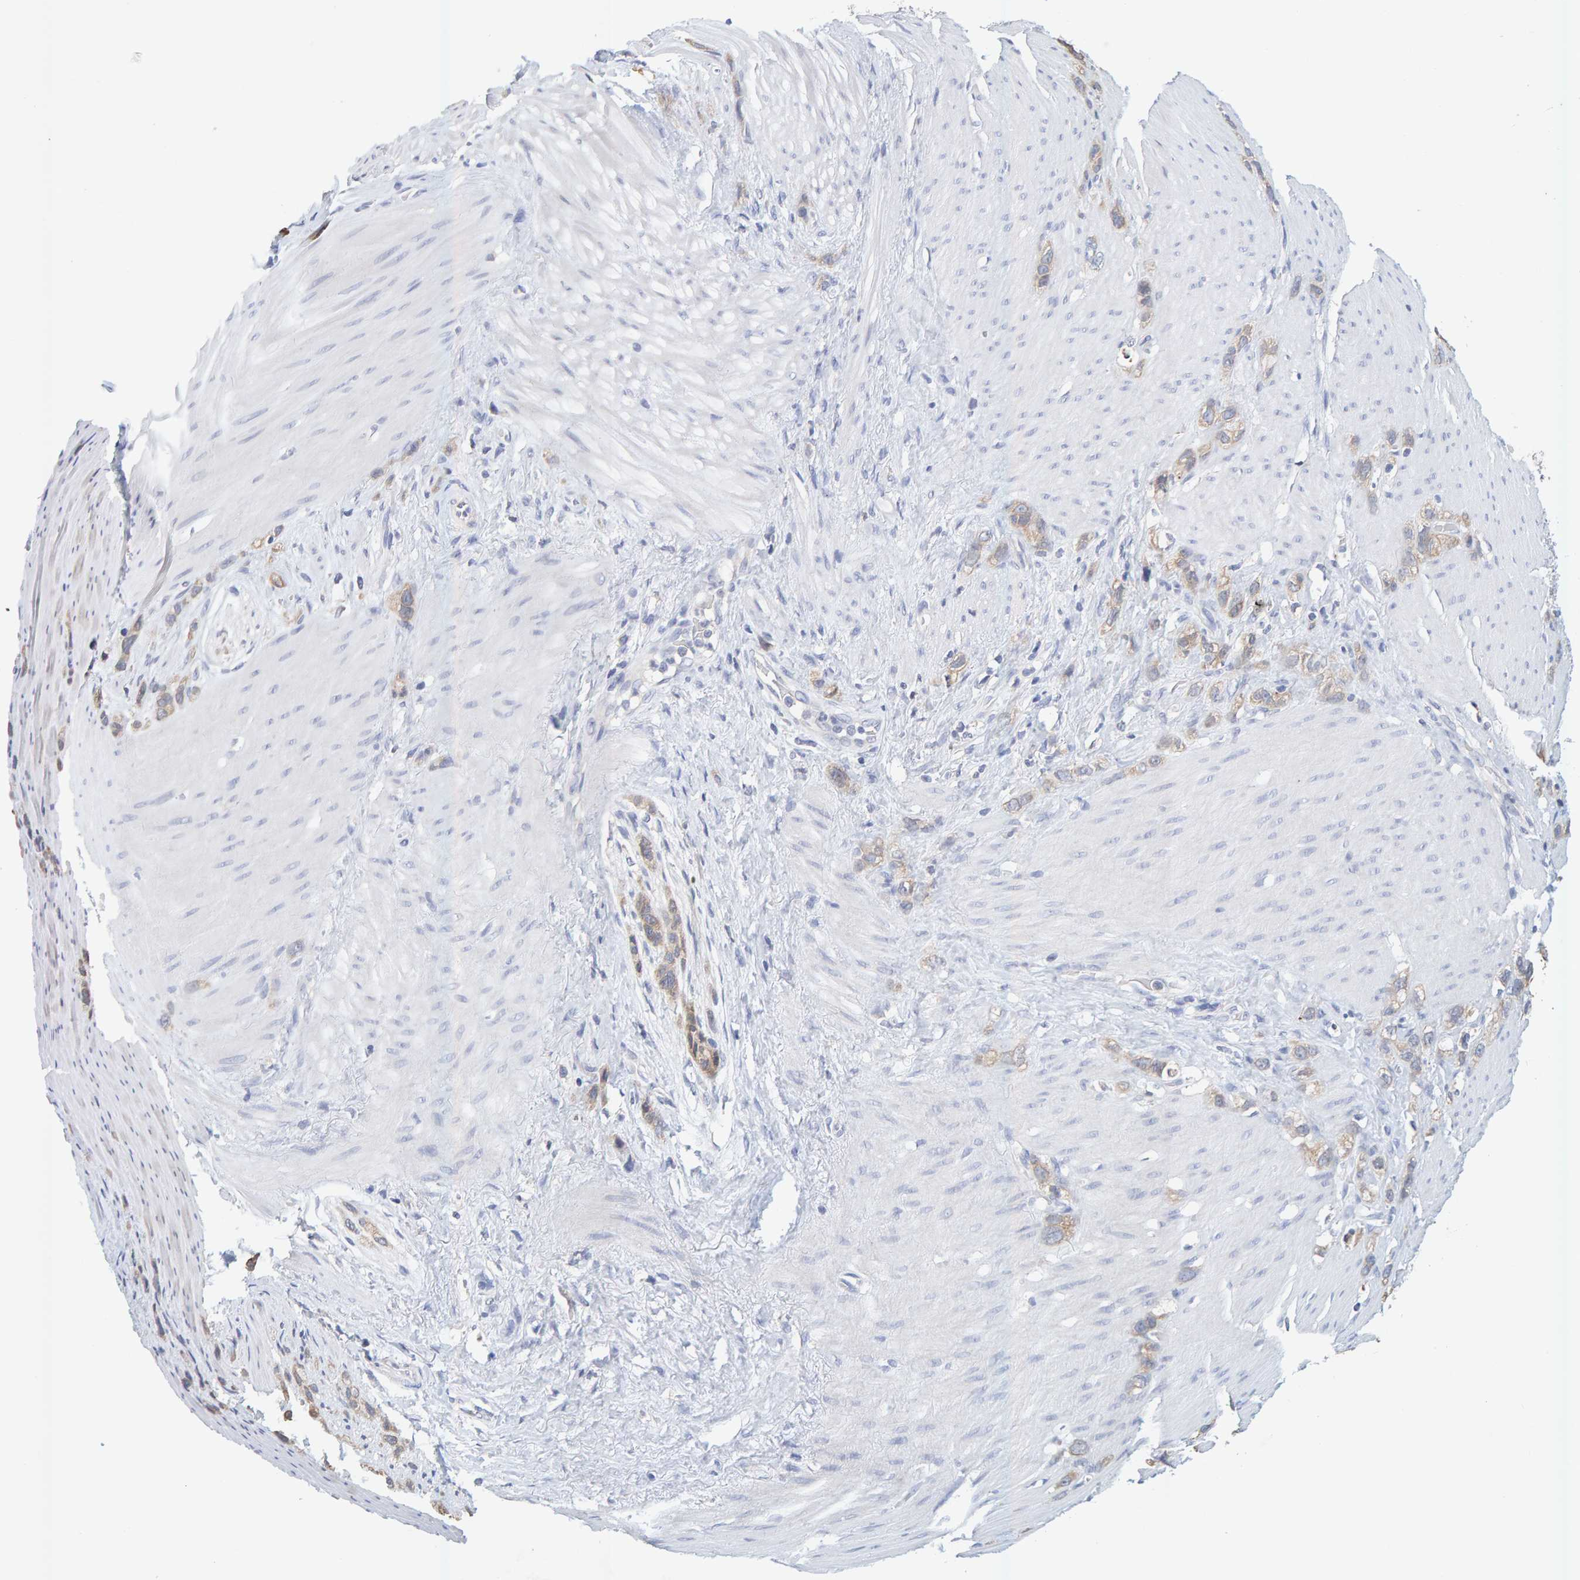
{"staining": {"intensity": "weak", "quantity": ">75%", "location": "cytoplasmic/membranous"}, "tissue": "stomach cancer", "cell_type": "Tumor cells", "image_type": "cancer", "snomed": [{"axis": "morphology", "description": "Normal tissue, NOS"}, {"axis": "morphology", "description": "Adenocarcinoma, NOS"}, {"axis": "morphology", "description": "Adenocarcinoma, High grade"}, {"axis": "topography", "description": "Stomach, upper"}, {"axis": "topography", "description": "Stomach"}], "caption": "Brown immunohistochemical staining in human stomach cancer (adenocarcinoma (high-grade)) reveals weak cytoplasmic/membranous staining in approximately >75% of tumor cells.", "gene": "SGPL1", "patient": {"sex": "female", "age": 65}}